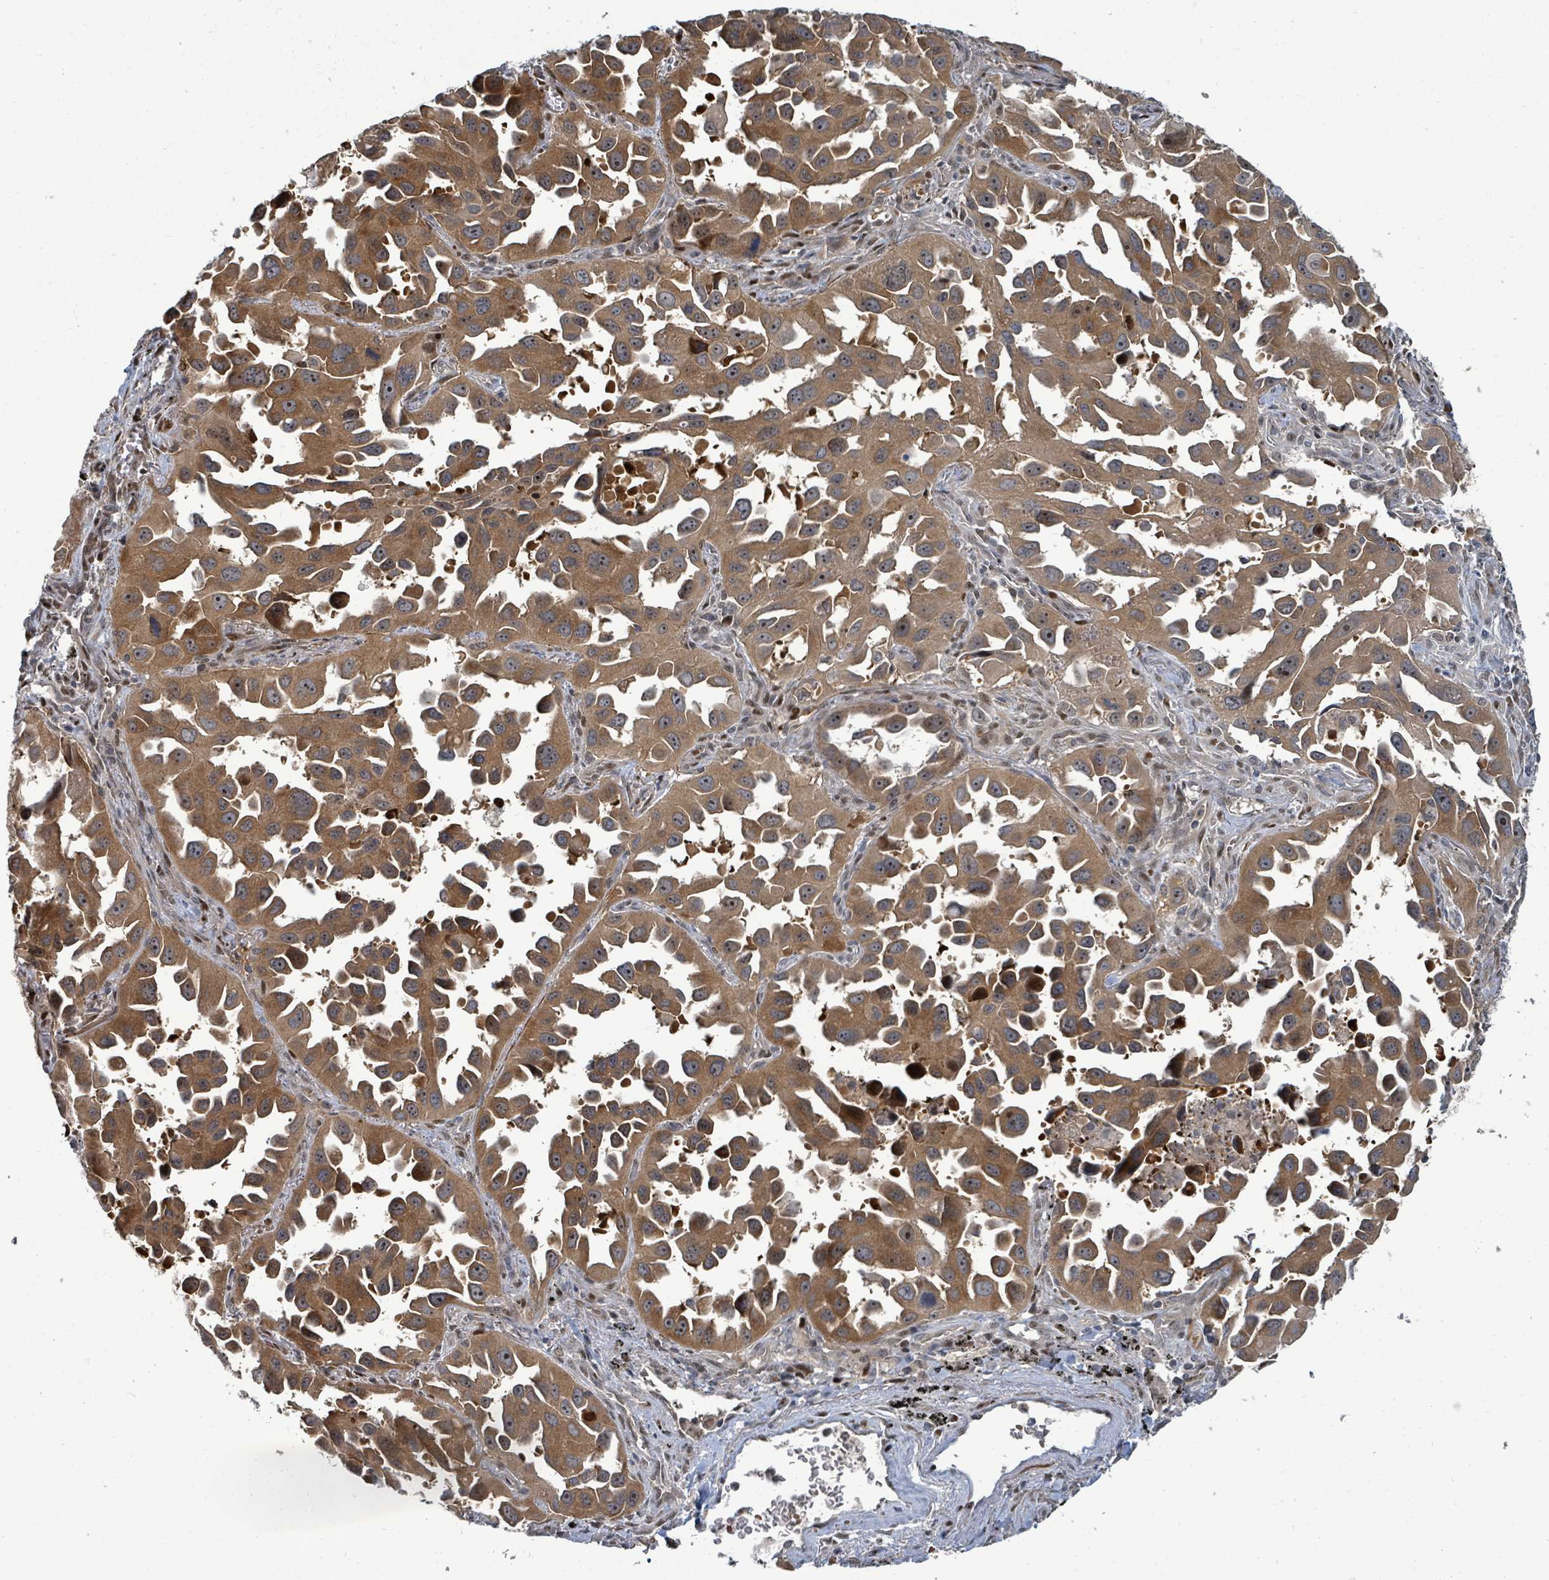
{"staining": {"intensity": "moderate", "quantity": ">75%", "location": "cytoplasmic/membranous"}, "tissue": "lung cancer", "cell_type": "Tumor cells", "image_type": "cancer", "snomed": [{"axis": "morphology", "description": "Adenocarcinoma, NOS"}, {"axis": "topography", "description": "Lung"}], "caption": "About >75% of tumor cells in adenocarcinoma (lung) display moderate cytoplasmic/membranous protein staining as visualized by brown immunohistochemical staining.", "gene": "TRDMT1", "patient": {"sex": "male", "age": 66}}